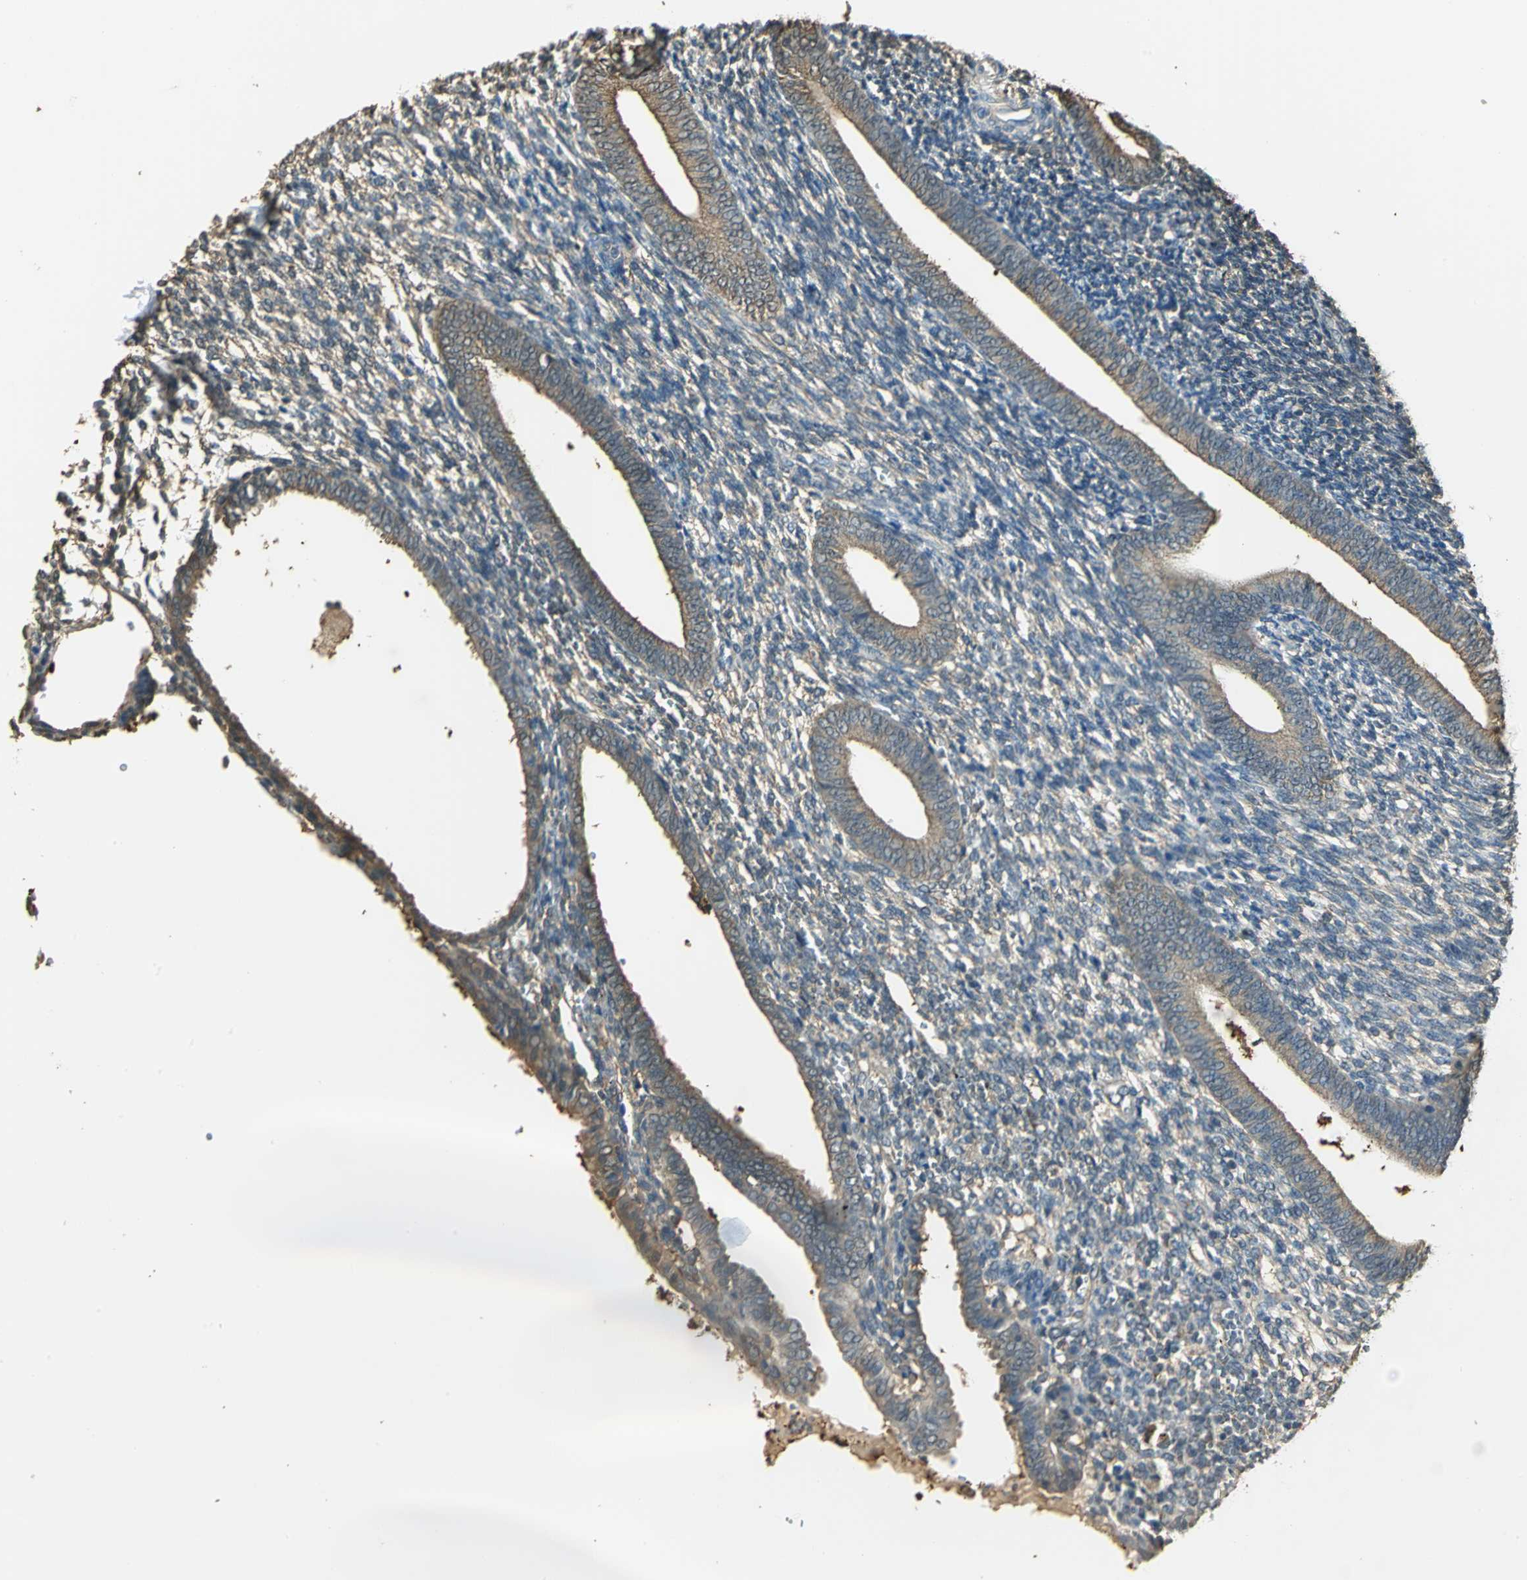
{"staining": {"intensity": "weak", "quantity": "25%-75%", "location": "cytoplasmic/membranous"}, "tissue": "endometrium", "cell_type": "Cells in endometrial stroma", "image_type": "normal", "snomed": [{"axis": "morphology", "description": "Normal tissue, NOS"}, {"axis": "topography", "description": "Endometrium"}], "caption": "A brown stain highlights weak cytoplasmic/membranous expression of a protein in cells in endometrial stroma of benign human endometrium. Using DAB (brown) and hematoxylin (blue) stains, captured at high magnification using brightfield microscopy.", "gene": "PARK7", "patient": {"sex": "female", "age": 57}}